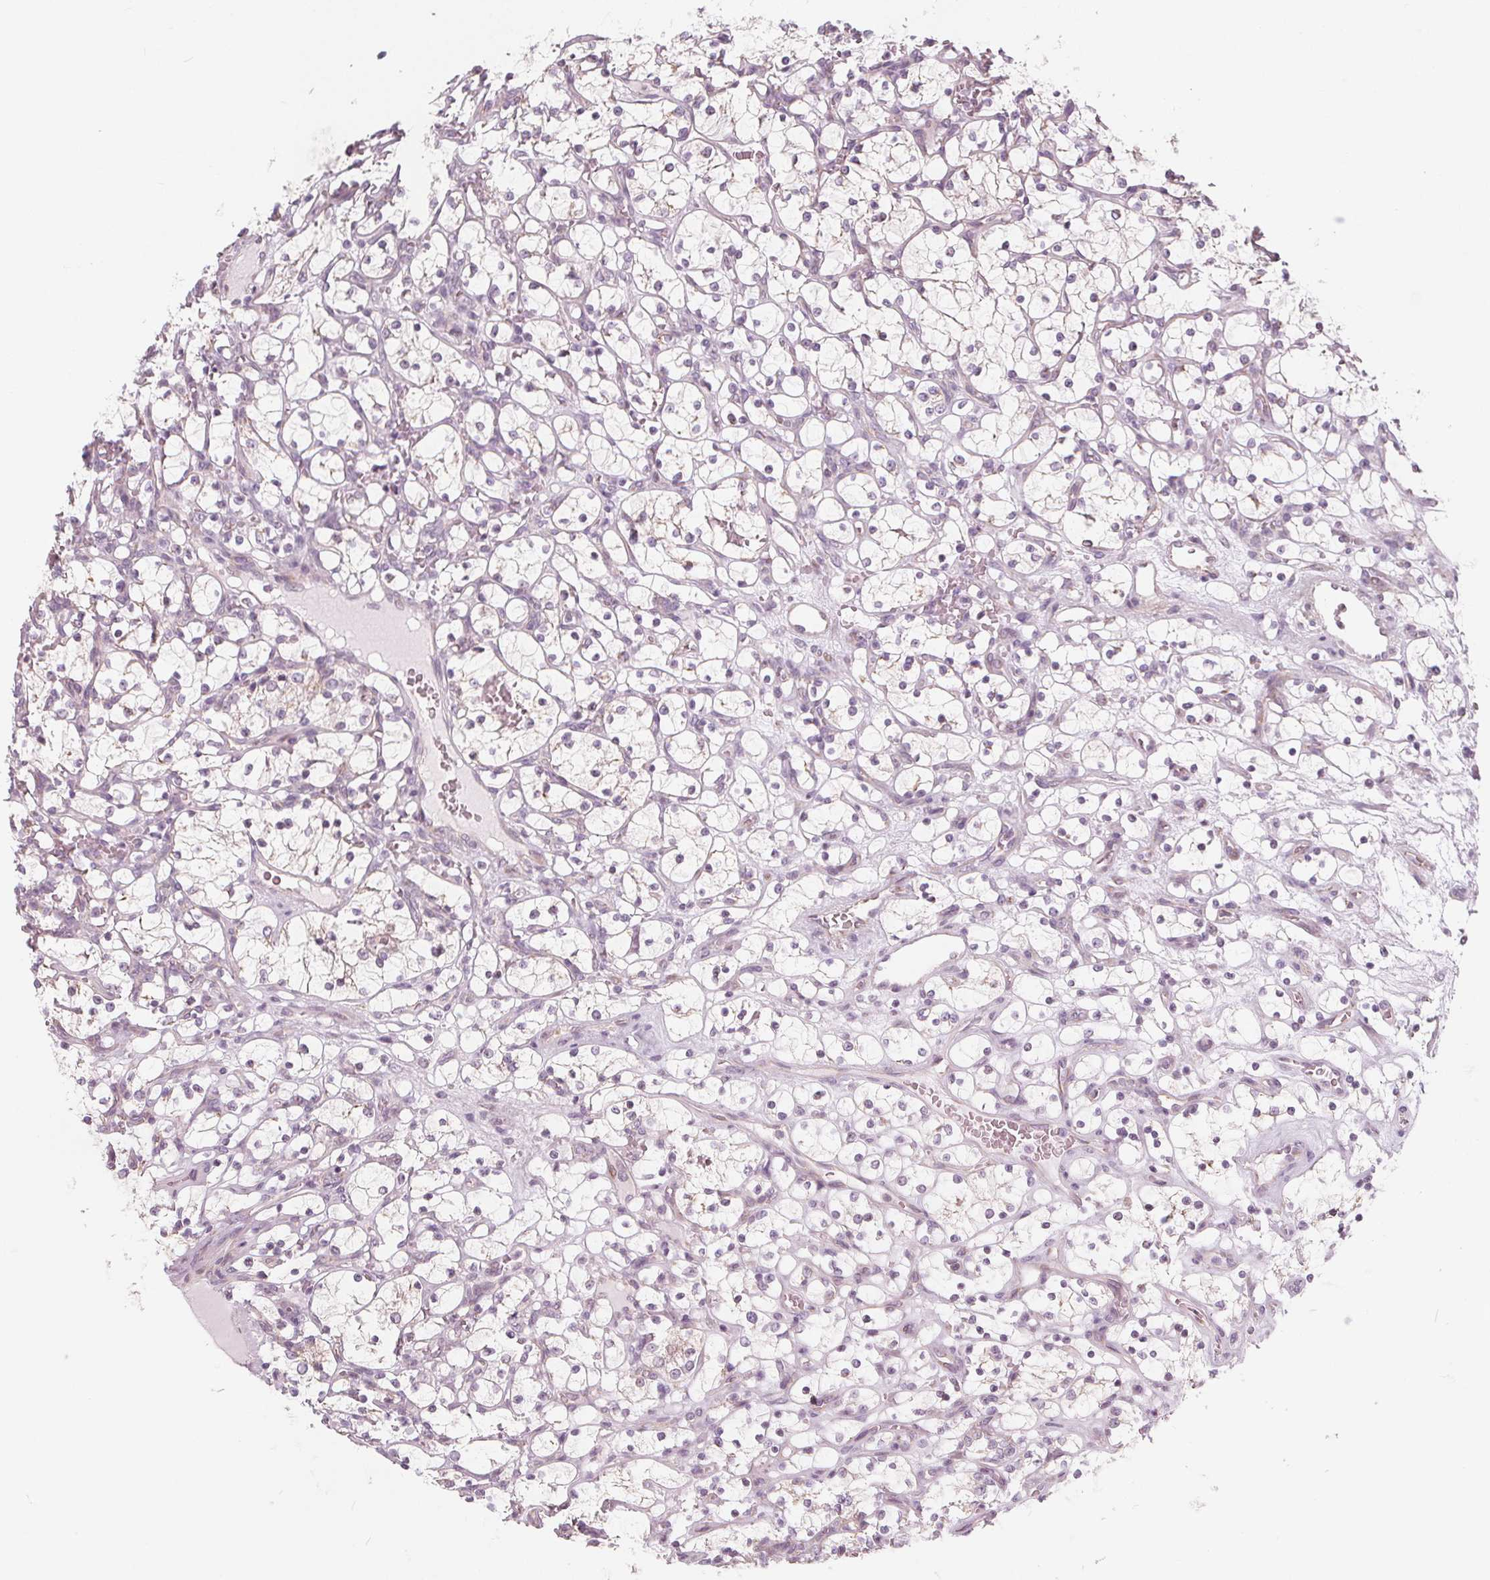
{"staining": {"intensity": "negative", "quantity": "none", "location": "none"}, "tissue": "renal cancer", "cell_type": "Tumor cells", "image_type": "cancer", "snomed": [{"axis": "morphology", "description": "Adenocarcinoma, NOS"}, {"axis": "topography", "description": "Kidney"}], "caption": "IHC photomicrograph of human adenocarcinoma (renal) stained for a protein (brown), which demonstrates no staining in tumor cells. (Brightfield microscopy of DAB (3,3'-diaminobenzidine) immunohistochemistry (IHC) at high magnification).", "gene": "NUP210L", "patient": {"sex": "female", "age": 69}}